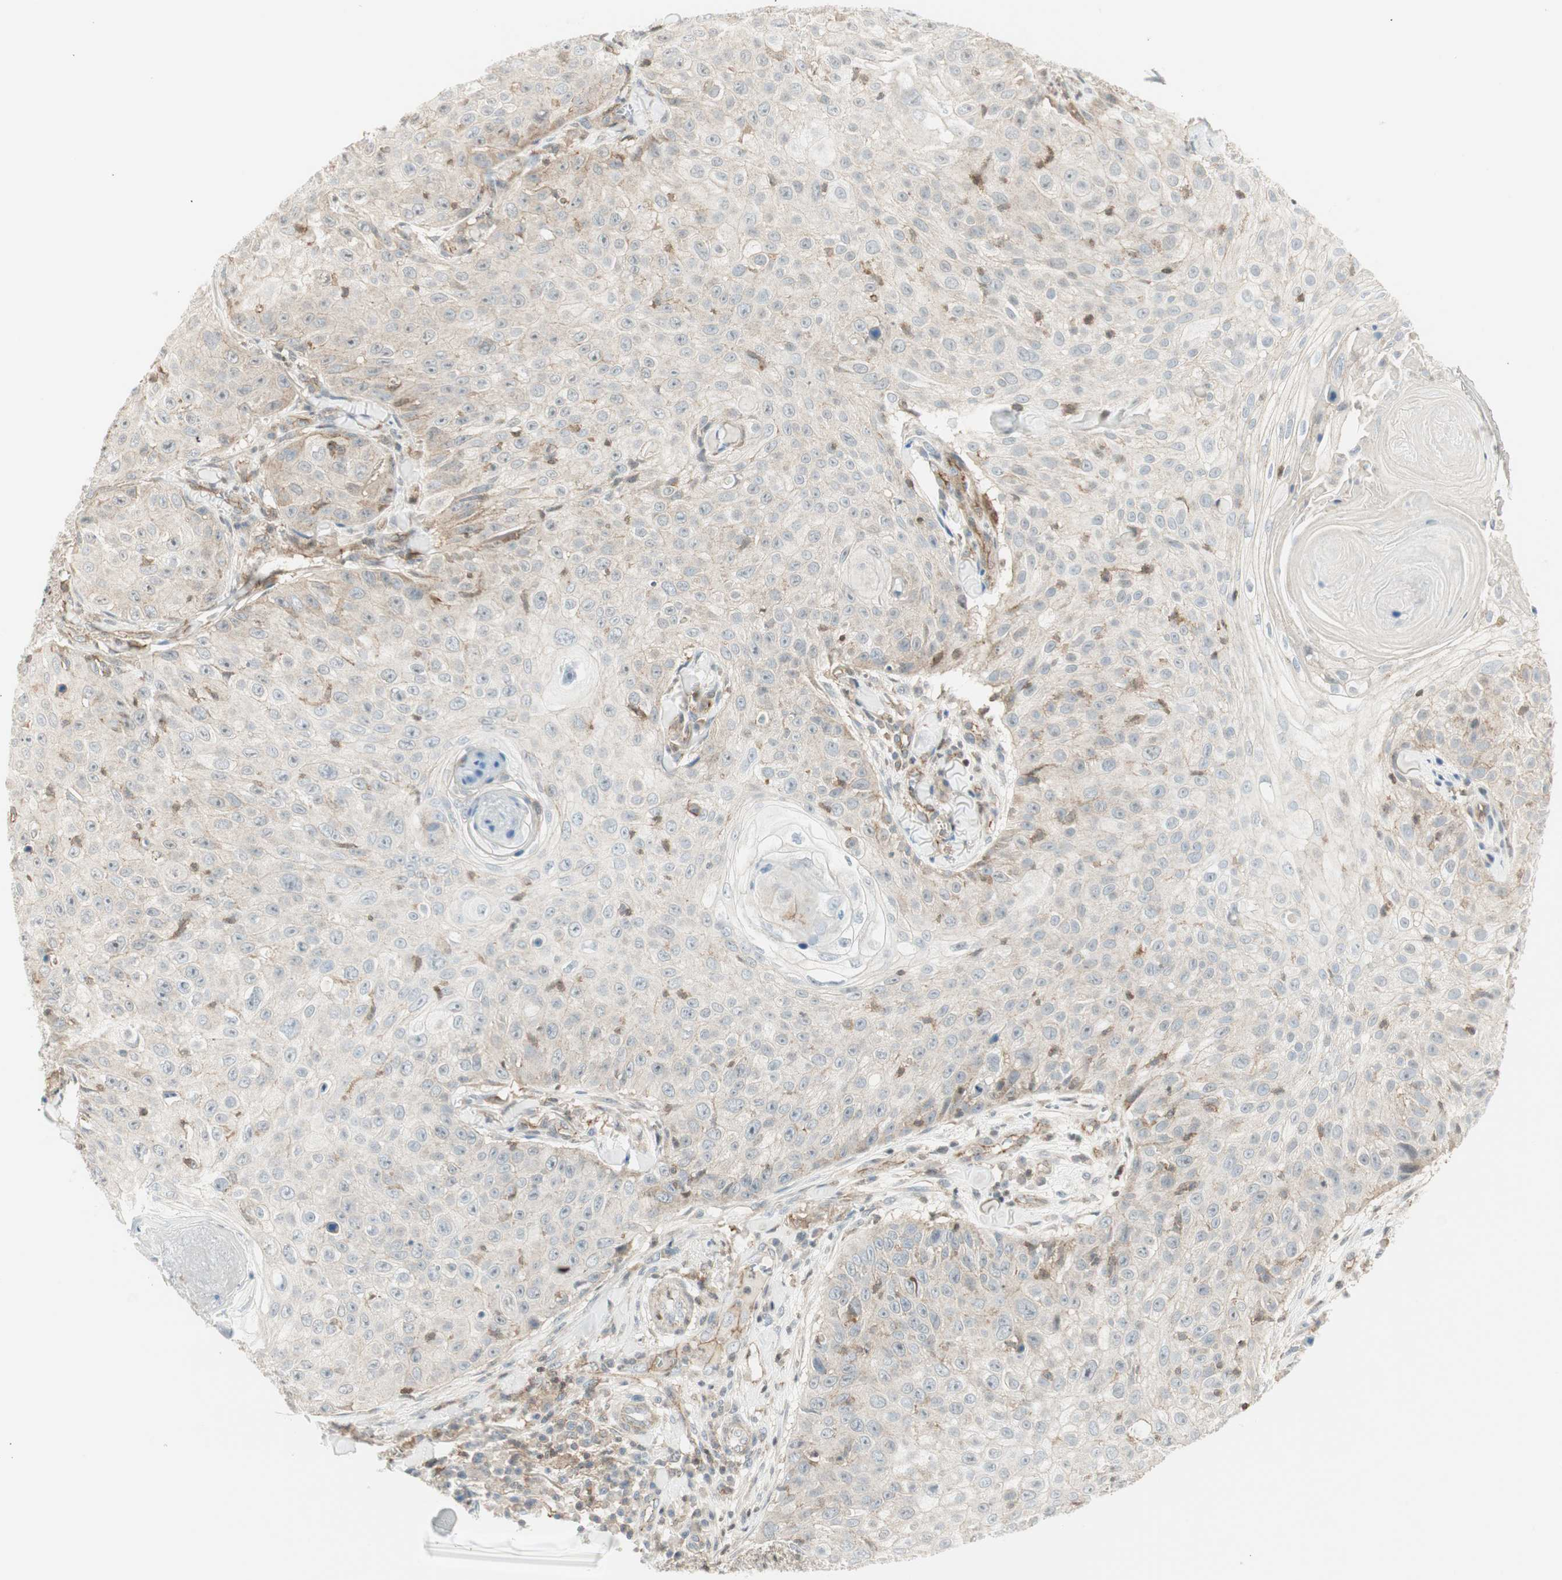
{"staining": {"intensity": "weak", "quantity": ">75%", "location": "cytoplasmic/membranous"}, "tissue": "skin cancer", "cell_type": "Tumor cells", "image_type": "cancer", "snomed": [{"axis": "morphology", "description": "Squamous cell carcinoma, NOS"}, {"axis": "topography", "description": "Skin"}], "caption": "IHC histopathology image of skin squamous cell carcinoma stained for a protein (brown), which shows low levels of weak cytoplasmic/membranous staining in about >75% of tumor cells.", "gene": "PPP1CA", "patient": {"sex": "male", "age": 86}}